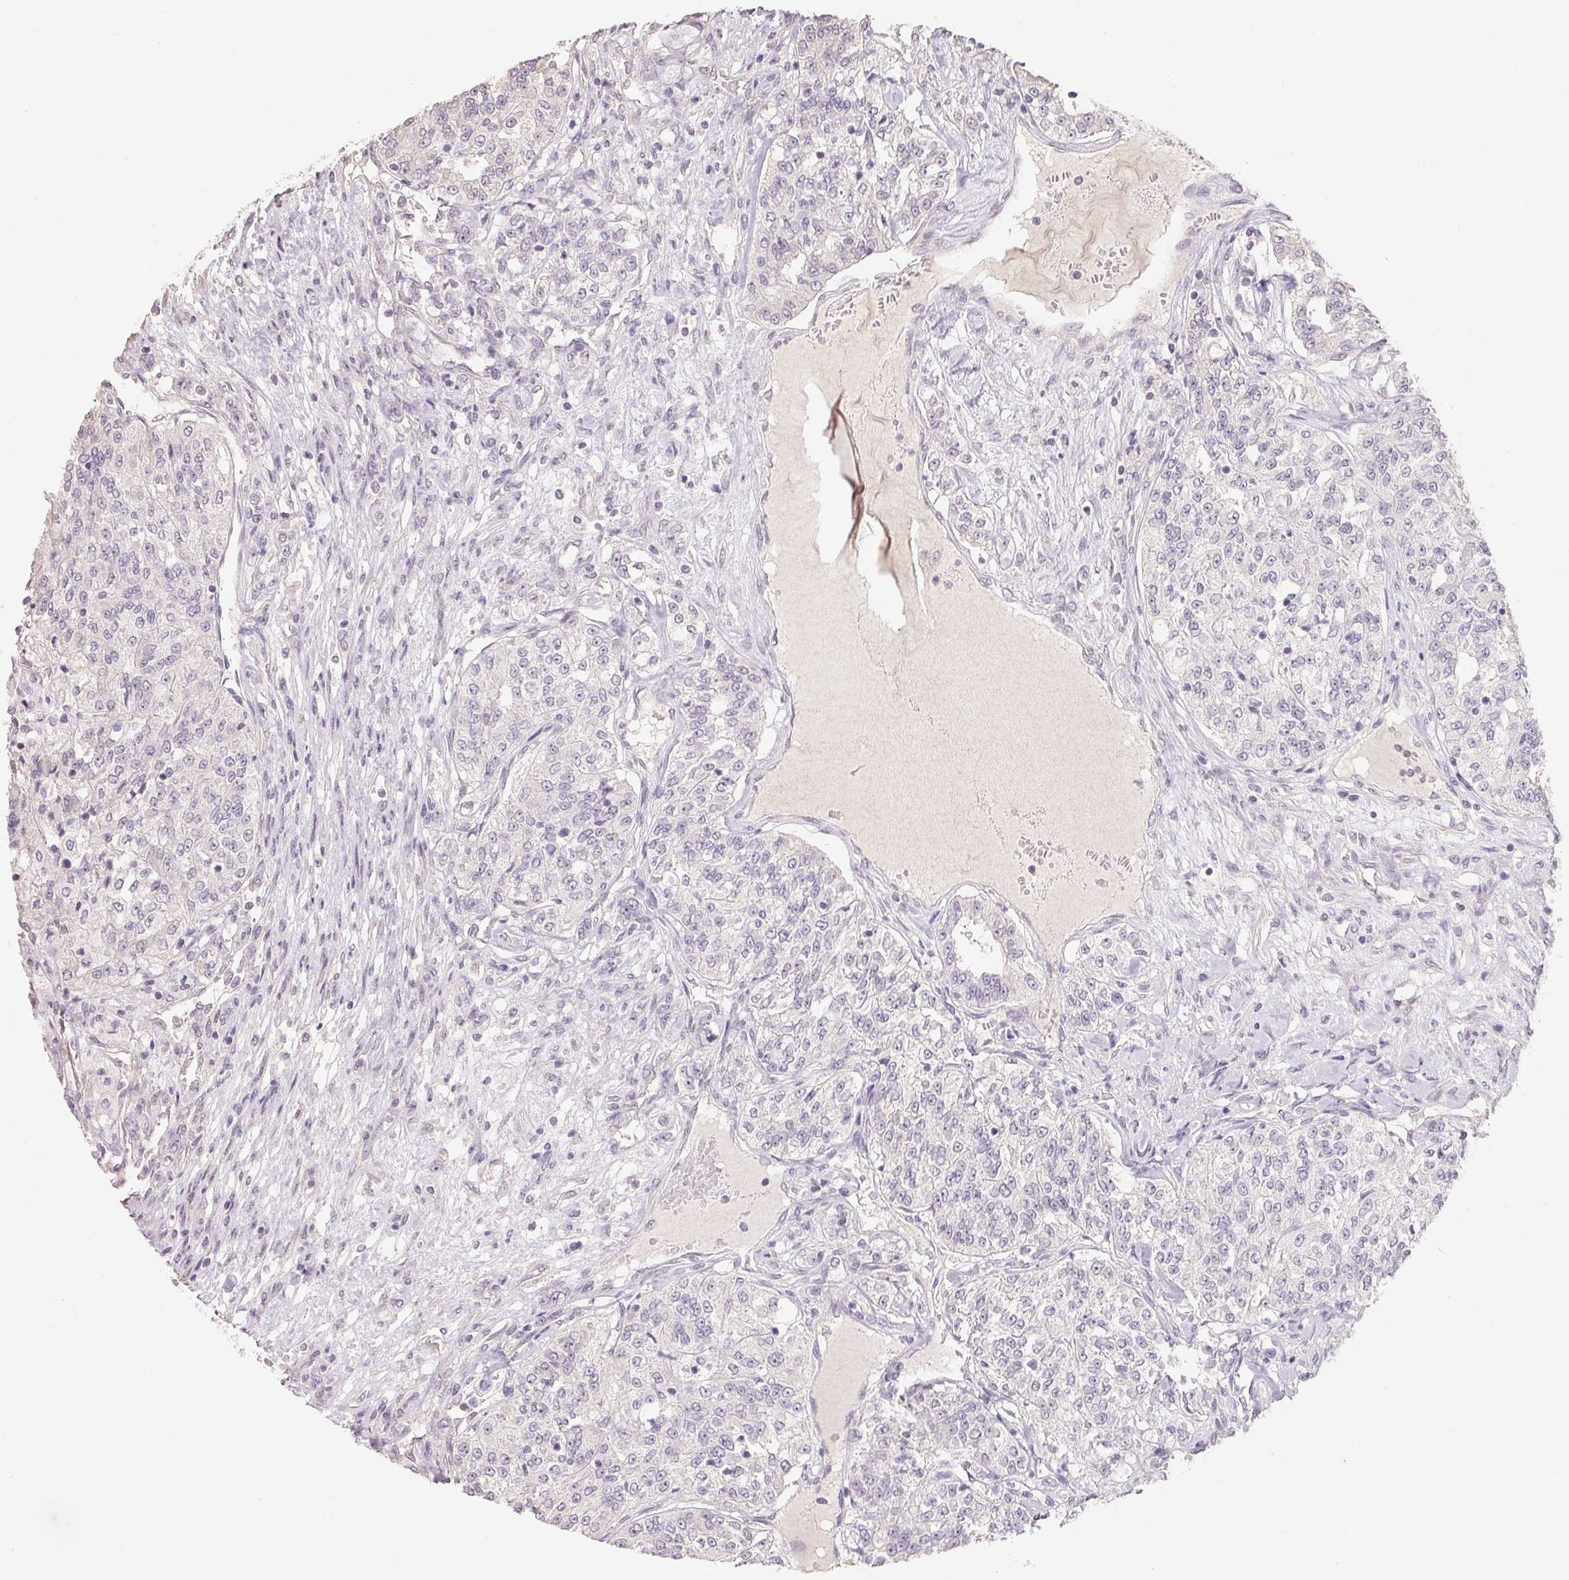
{"staining": {"intensity": "negative", "quantity": "none", "location": "none"}, "tissue": "renal cancer", "cell_type": "Tumor cells", "image_type": "cancer", "snomed": [{"axis": "morphology", "description": "Adenocarcinoma, NOS"}, {"axis": "topography", "description": "Kidney"}], "caption": "Immunohistochemical staining of human adenocarcinoma (renal) demonstrates no significant staining in tumor cells.", "gene": "MAP7D2", "patient": {"sex": "female", "age": 63}}